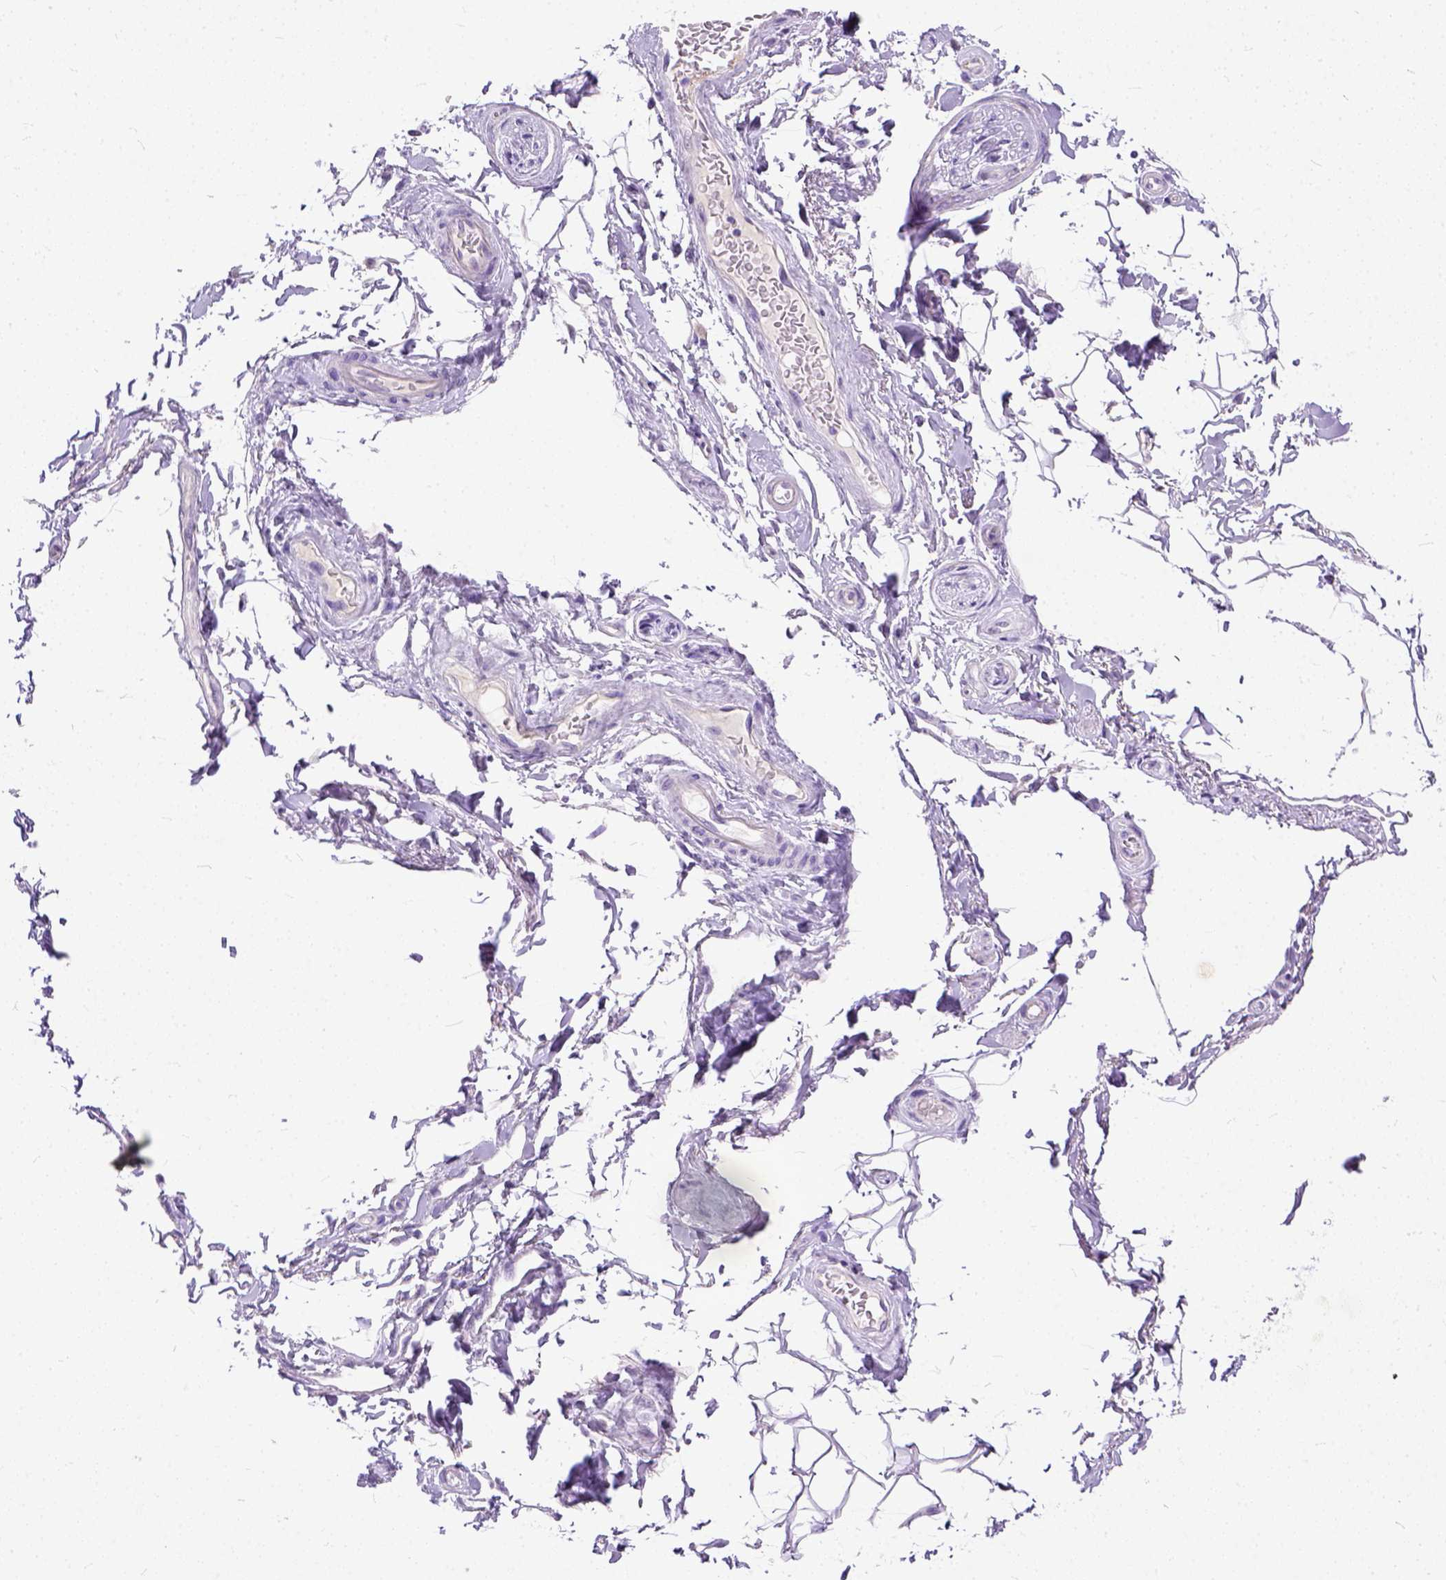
{"staining": {"intensity": "negative", "quantity": "none", "location": "none"}, "tissue": "adipose tissue", "cell_type": "Adipocytes", "image_type": "normal", "snomed": [{"axis": "morphology", "description": "Normal tissue, NOS"}, {"axis": "topography", "description": "Anal"}, {"axis": "topography", "description": "Peripheral nerve tissue"}], "caption": "This image is of unremarkable adipose tissue stained with immunohistochemistry (IHC) to label a protein in brown with the nuclei are counter-stained blue. There is no expression in adipocytes. The staining was performed using DAB (3,3'-diaminobenzidine) to visualize the protein expression in brown, while the nuclei were stained in blue with hematoxylin (Magnification: 20x).", "gene": "ADGRF1", "patient": {"sex": "male", "age": 51}}